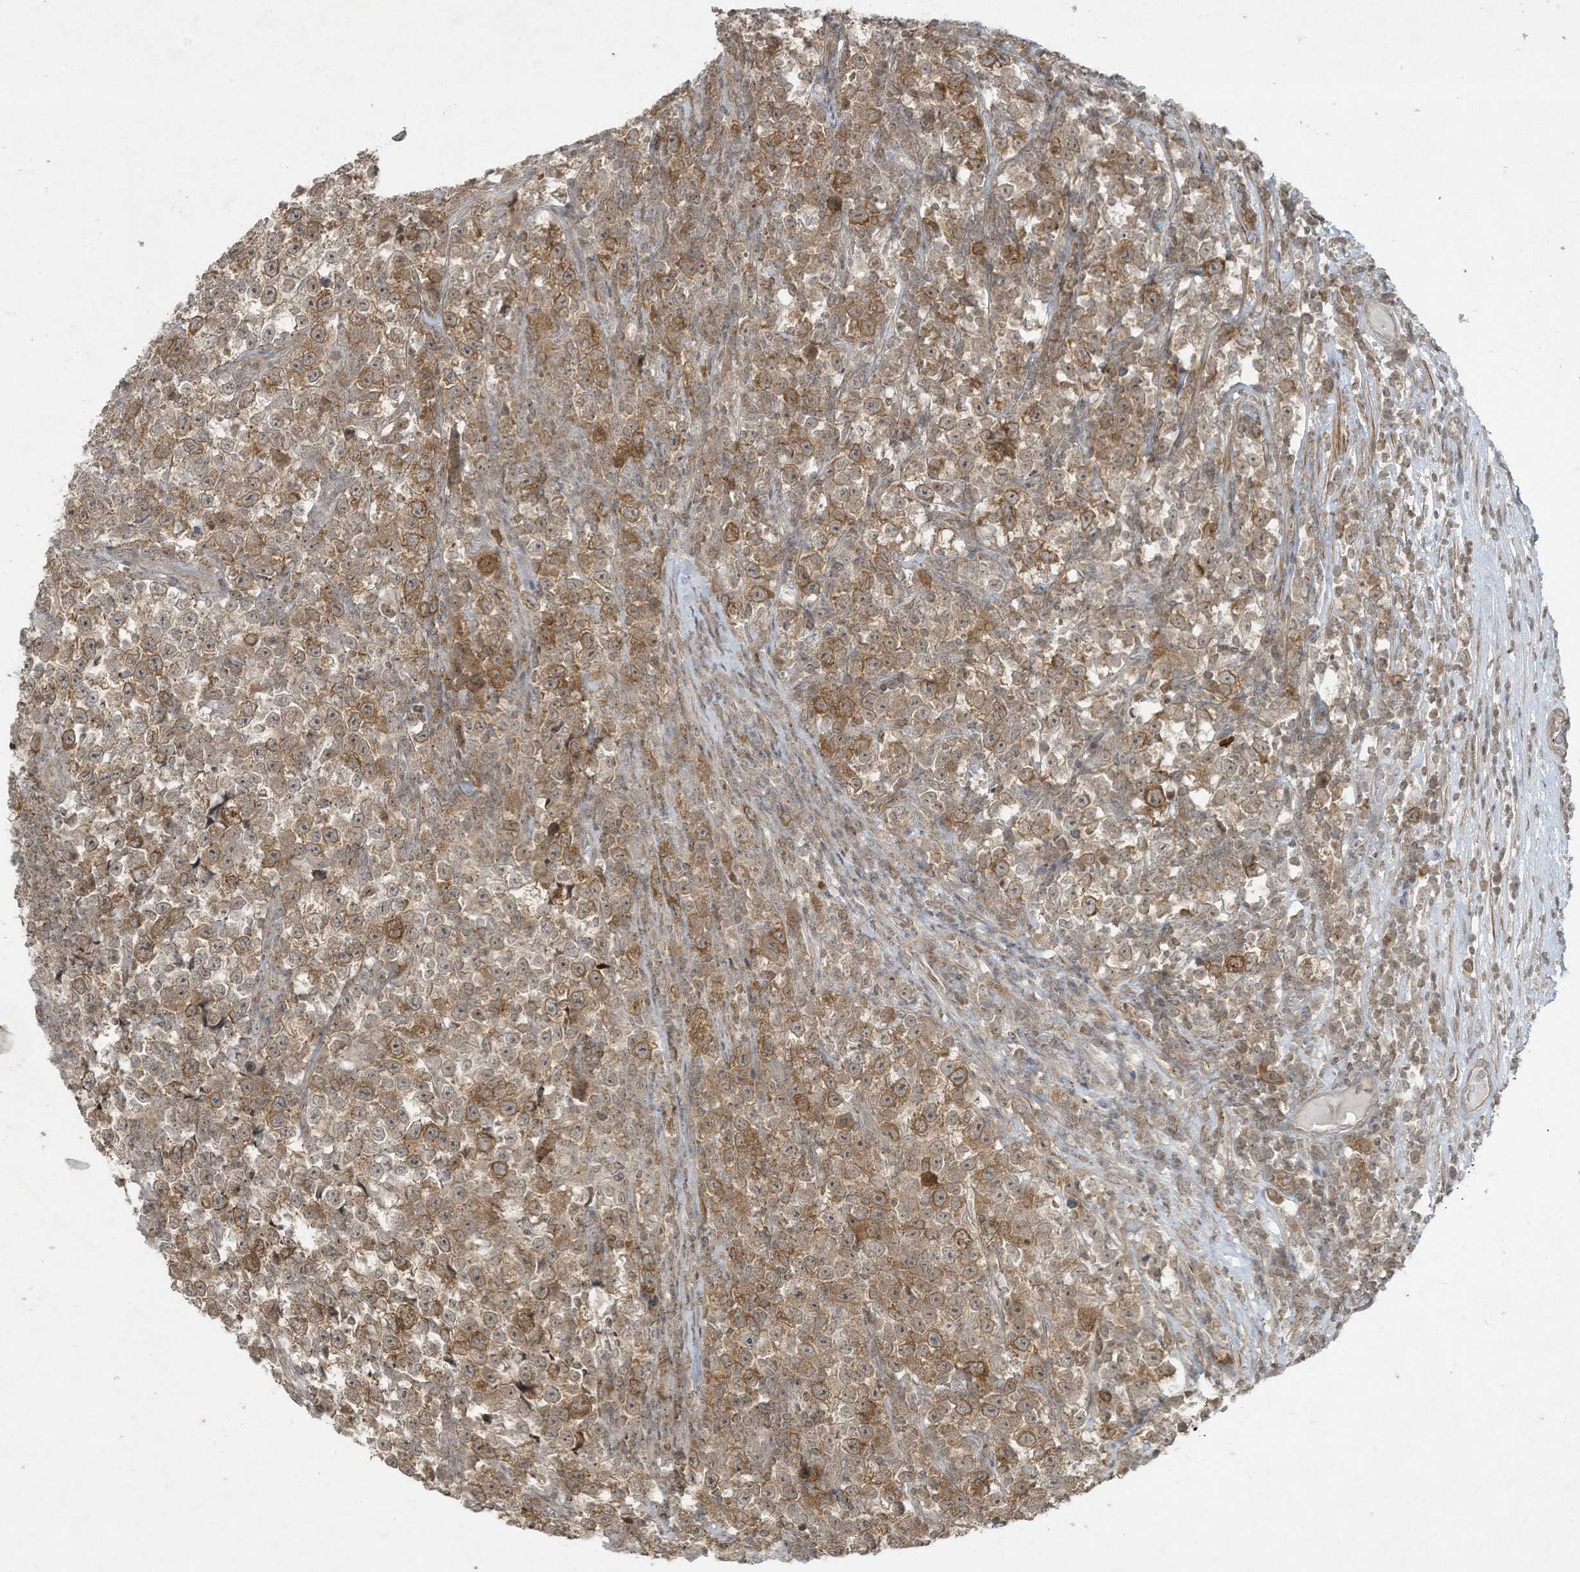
{"staining": {"intensity": "moderate", "quantity": ">75%", "location": "cytoplasmic/membranous"}, "tissue": "testis cancer", "cell_type": "Tumor cells", "image_type": "cancer", "snomed": [{"axis": "morphology", "description": "Normal tissue, NOS"}, {"axis": "morphology", "description": "Seminoma, NOS"}, {"axis": "topography", "description": "Testis"}], "caption": "IHC of human testis cancer reveals medium levels of moderate cytoplasmic/membranous positivity in approximately >75% of tumor cells.", "gene": "ZNF263", "patient": {"sex": "male", "age": 43}}